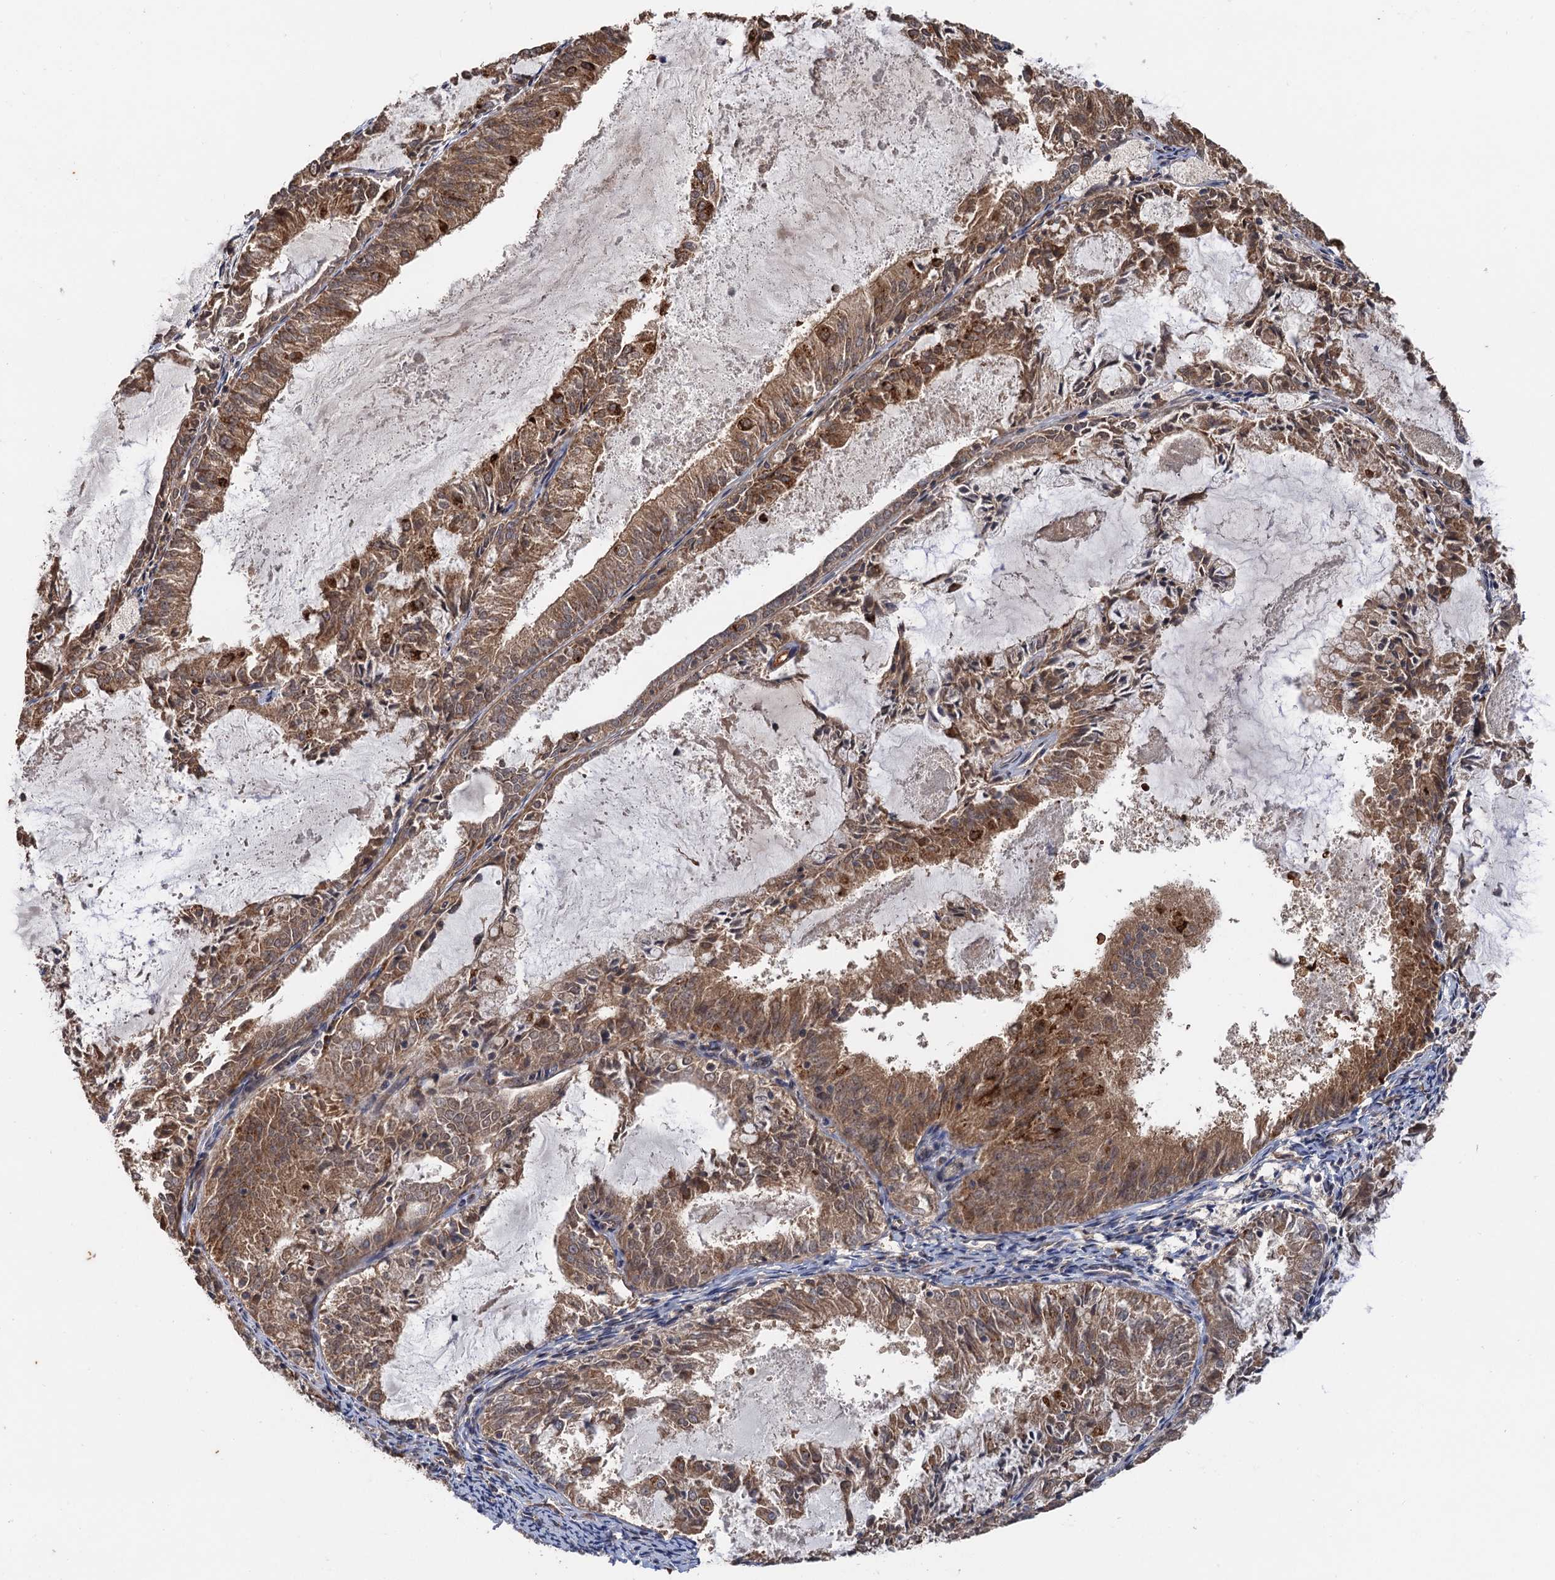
{"staining": {"intensity": "moderate", "quantity": ">75%", "location": "cytoplasmic/membranous"}, "tissue": "endometrial cancer", "cell_type": "Tumor cells", "image_type": "cancer", "snomed": [{"axis": "morphology", "description": "Adenocarcinoma, NOS"}, {"axis": "topography", "description": "Endometrium"}], "caption": "Endometrial adenocarcinoma was stained to show a protein in brown. There is medium levels of moderate cytoplasmic/membranous positivity in approximately >75% of tumor cells. The protein is shown in brown color, while the nuclei are stained blue.", "gene": "SNX32", "patient": {"sex": "female", "age": 57}}